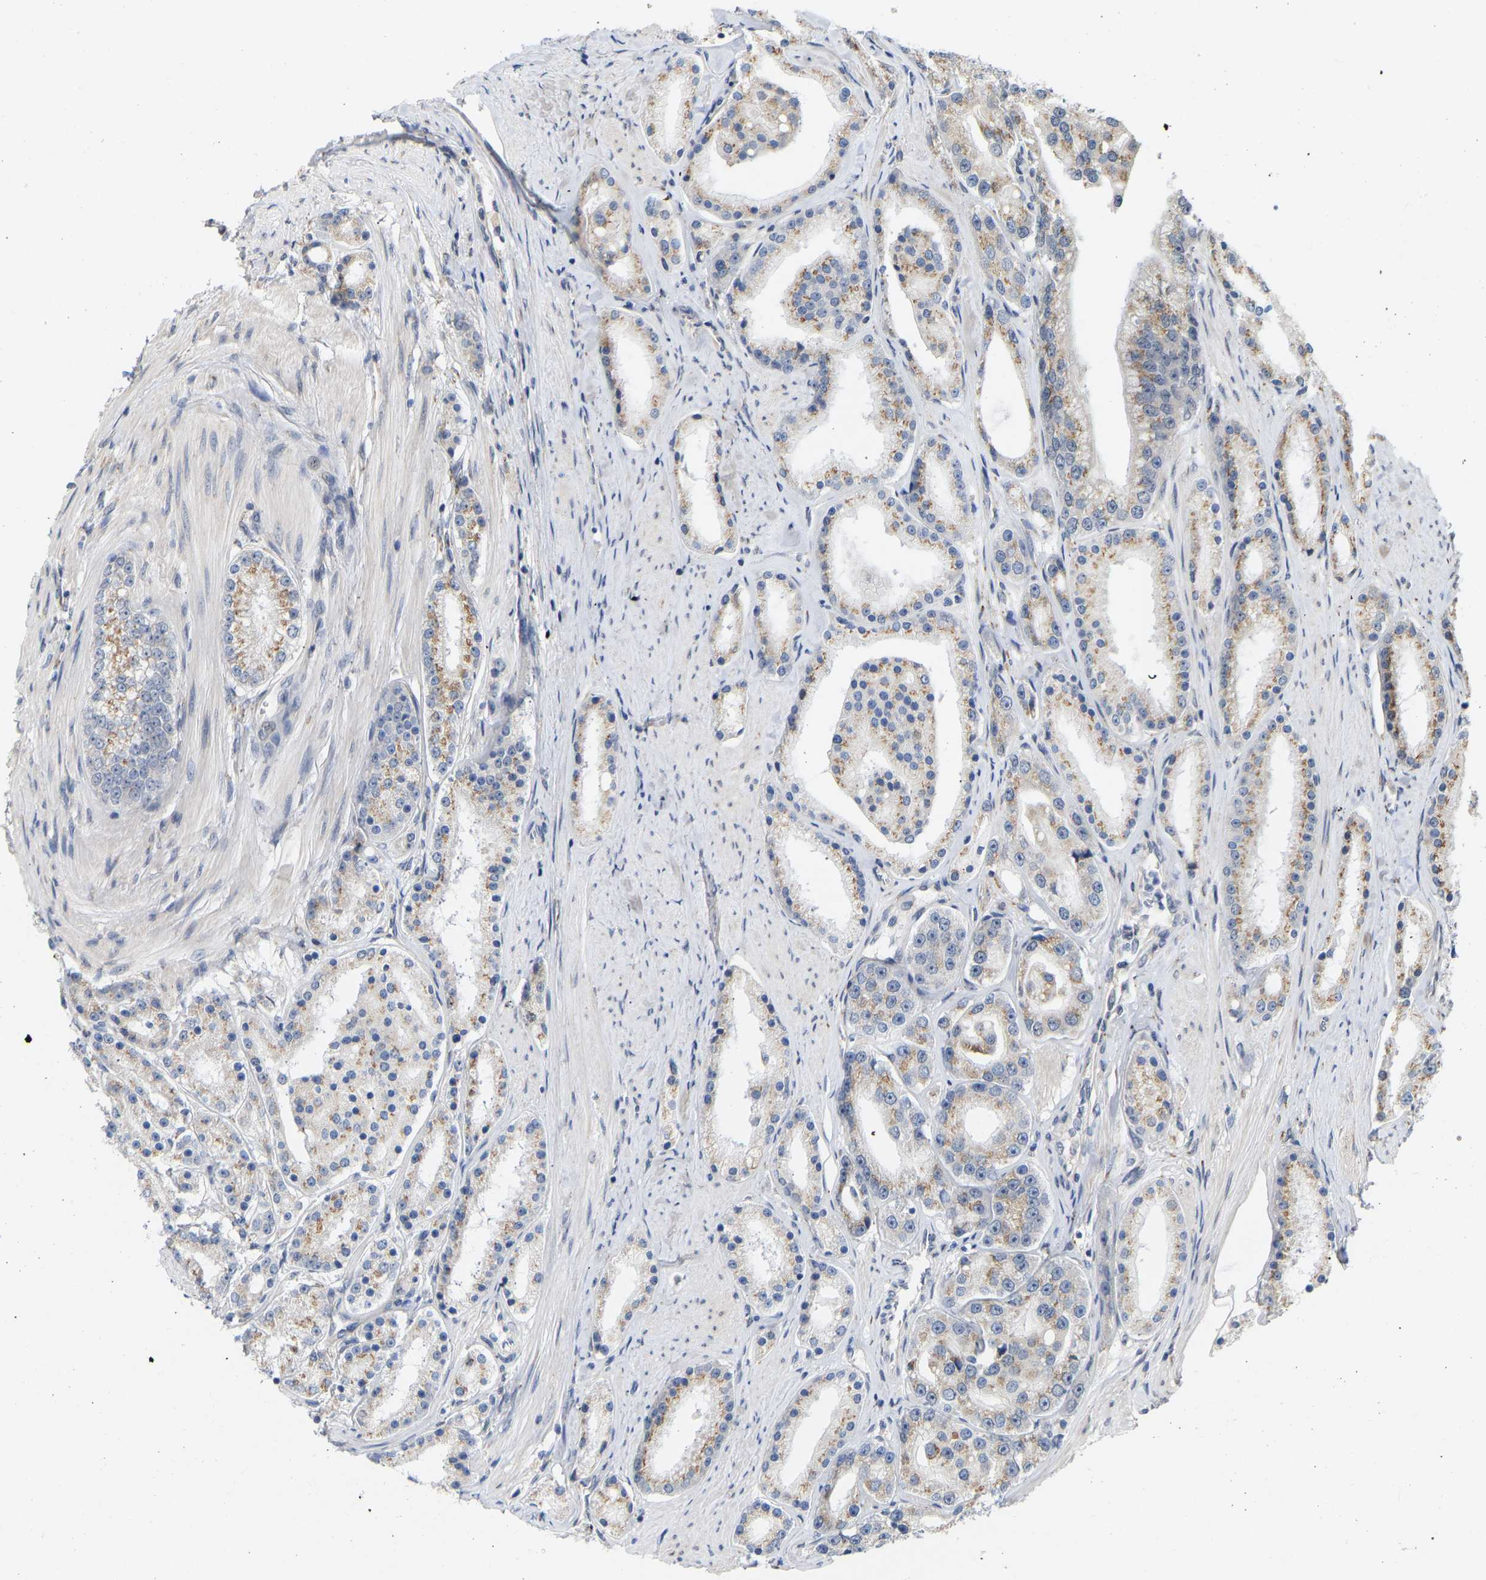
{"staining": {"intensity": "moderate", "quantity": ">75%", "location": "cytoplasmic/membranous"}, "tissue": "prostate cancer", "cell_type": "Tumor cells", "image_type": "cancer", "snomed": [{"axis": "morphology", "description": "Adenocarcinoma, Low grade"}, {"axis": "topography", "description": "Prostate"}], "caption": "Prostate cancer (adenocarcinoma (low-grade)) stained for a protein demonstrates moderate cytoplasmic/membranous positivity in tumor cells. (Stains: DAB in brown, nuclei in blue, Microscopy: brightfield microscopy at high magnification).", "gene": "BEND3", "patient": {"sex": "male", "age": 63}}